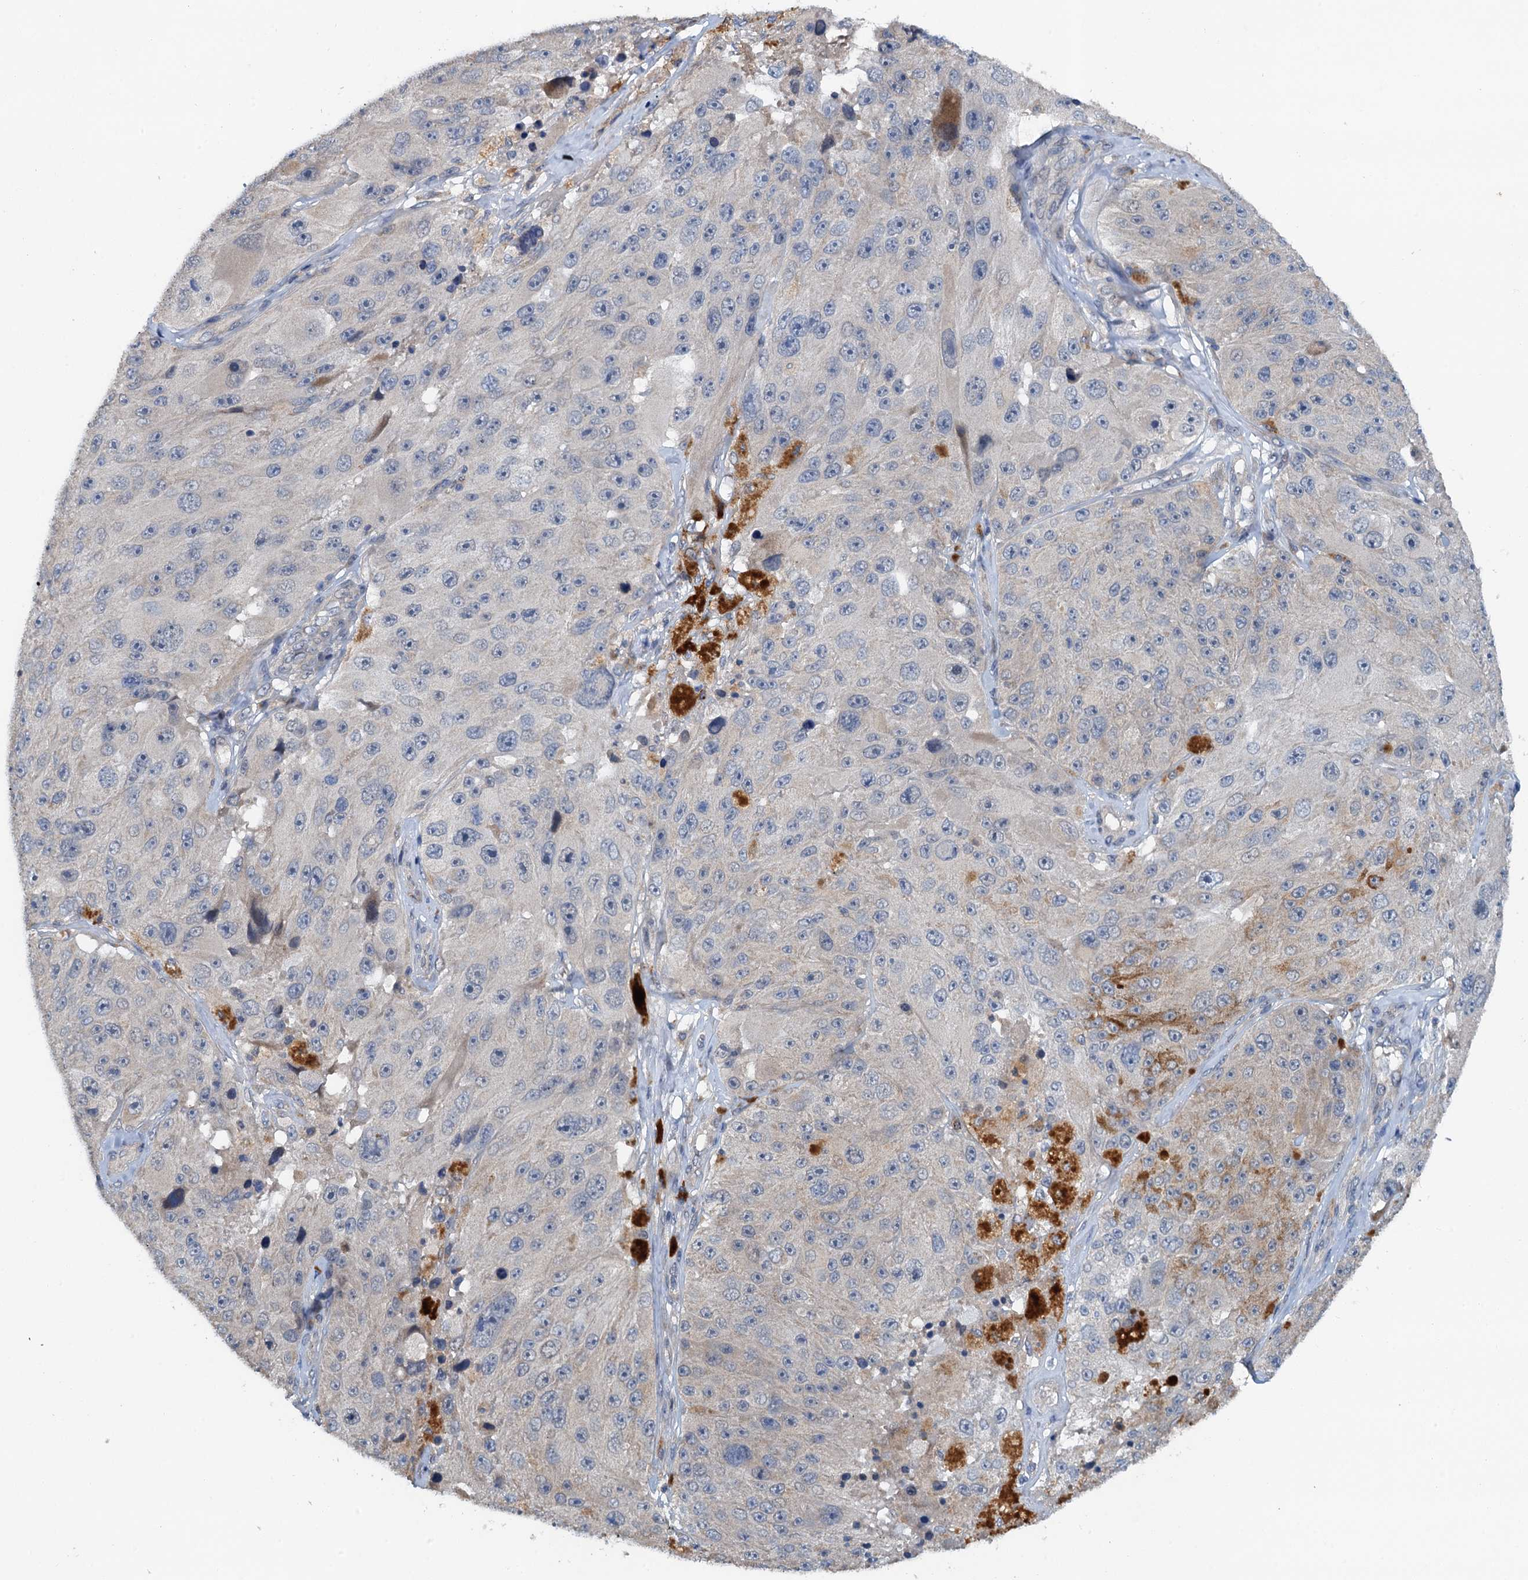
{"staining": {"intensity": "negative", "quantity": "none", "location": "none"}, "tissue": "melanoma", "cell_type": "Tumor cells", "image_type": "cancer", "snomed": [{"axis": "morphology", "description": "Malignant melanoma, Metastatic site"}, {"axis": "topography", "description": "Lymph node"}], "caption": "Human melanoma stained for a protein using immunohistochemistry shows no positivity in tumor cells.", "gene": "ZNF606", "patient": {"sex": "male", "age": 62}}